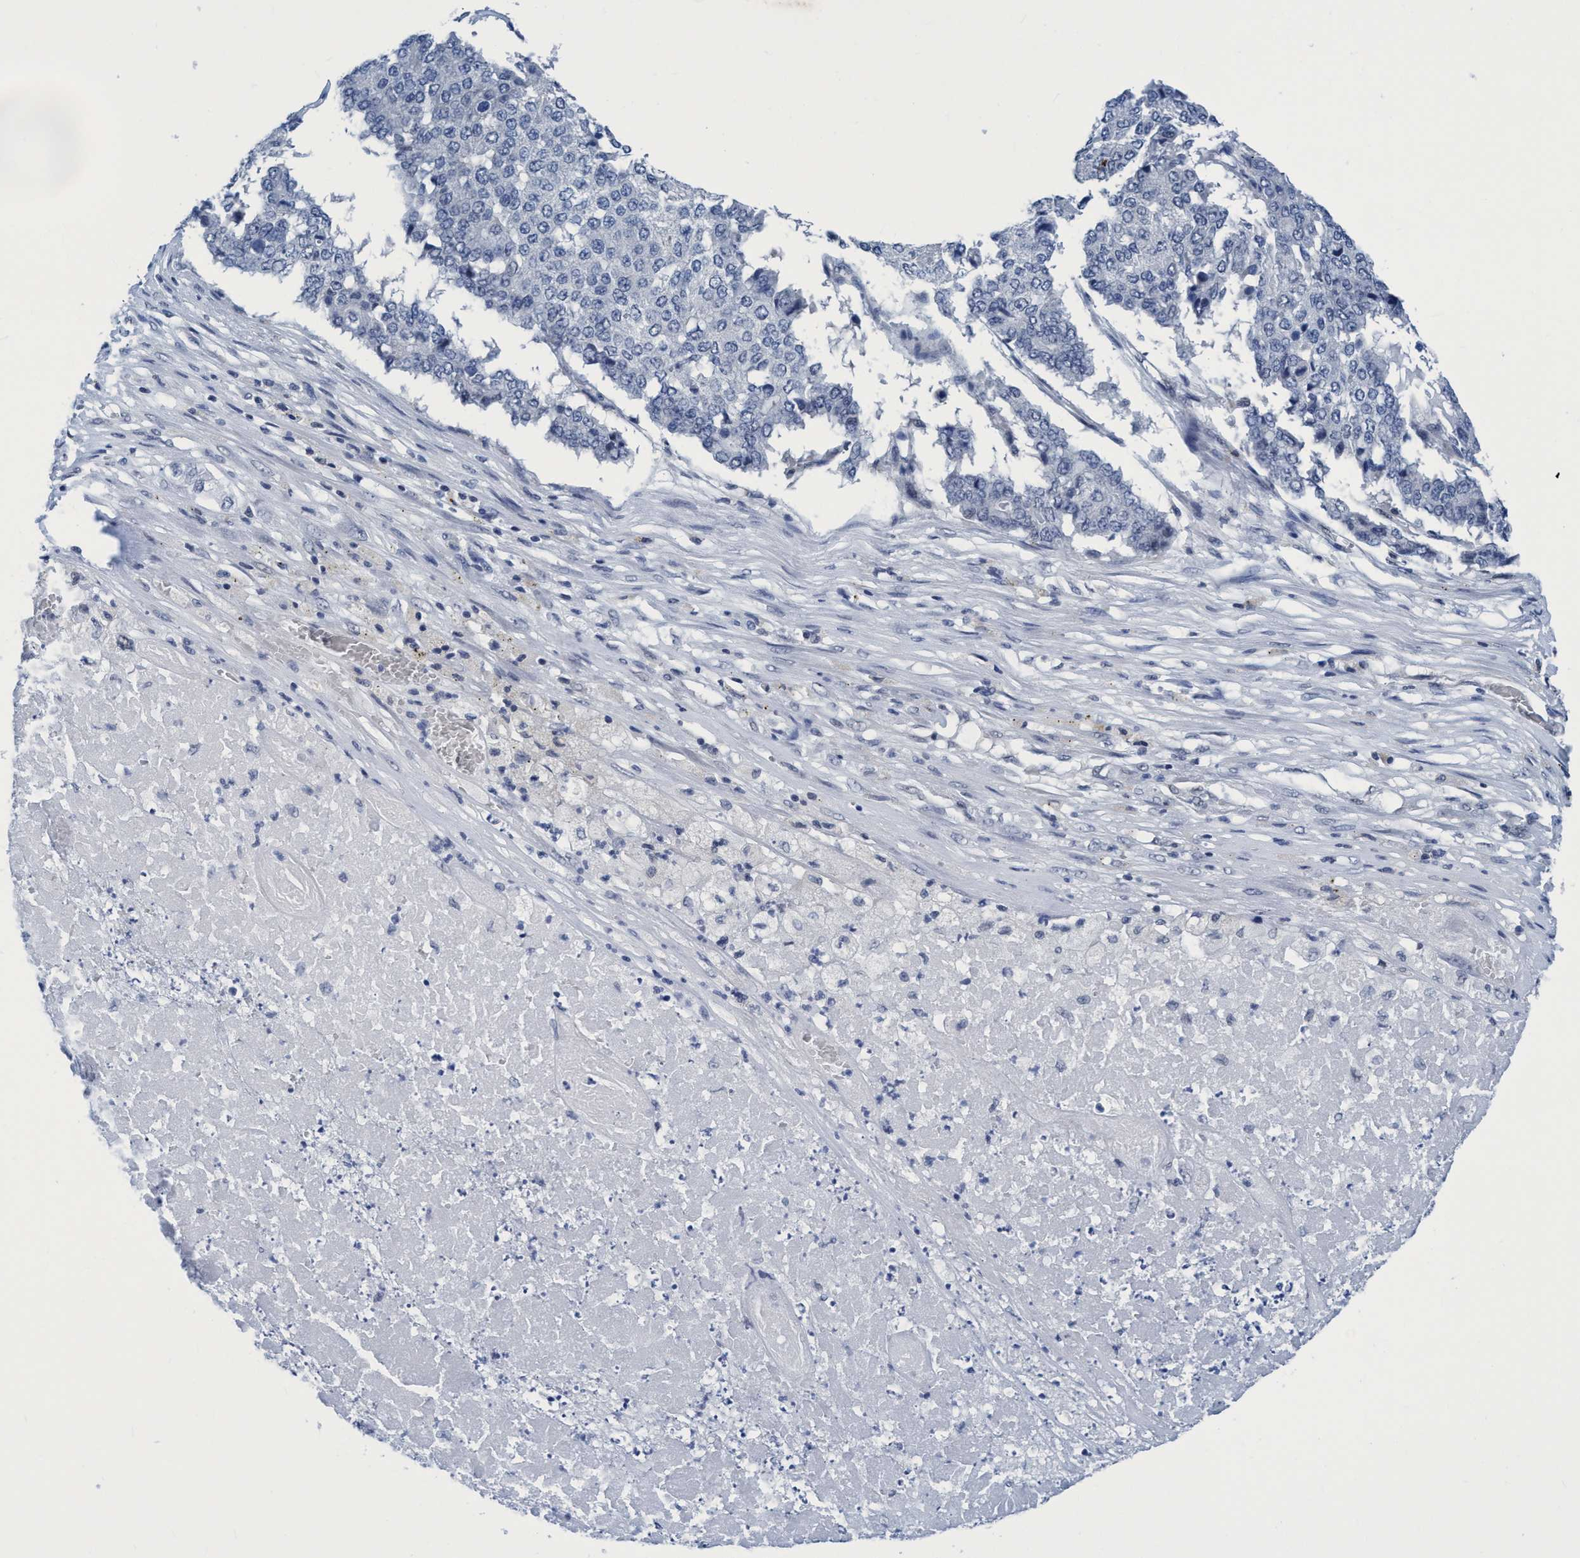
{"staining": {"intensity": "negative", "quantity": "none", "location": "none"}, "tissue": "pancreatic cancer", "cell_type": "Tumor cells", "image_type": "cancer", "snomed": [{"axis": "morphology", "description": "Adenocarcinoma, NOS"}, {"axis": "topography", "description": "Pancreas"}], "caption": "Pancreatic cancer (adenocarcinoma) was stained to show a protein in brown. There is no significant expression in tumor cells. (Brightfield microscopy of DAB immunohistochemistry at high magnification).", "gene": "DNAI1", "patient": {"sex": "male", "age": 50}}